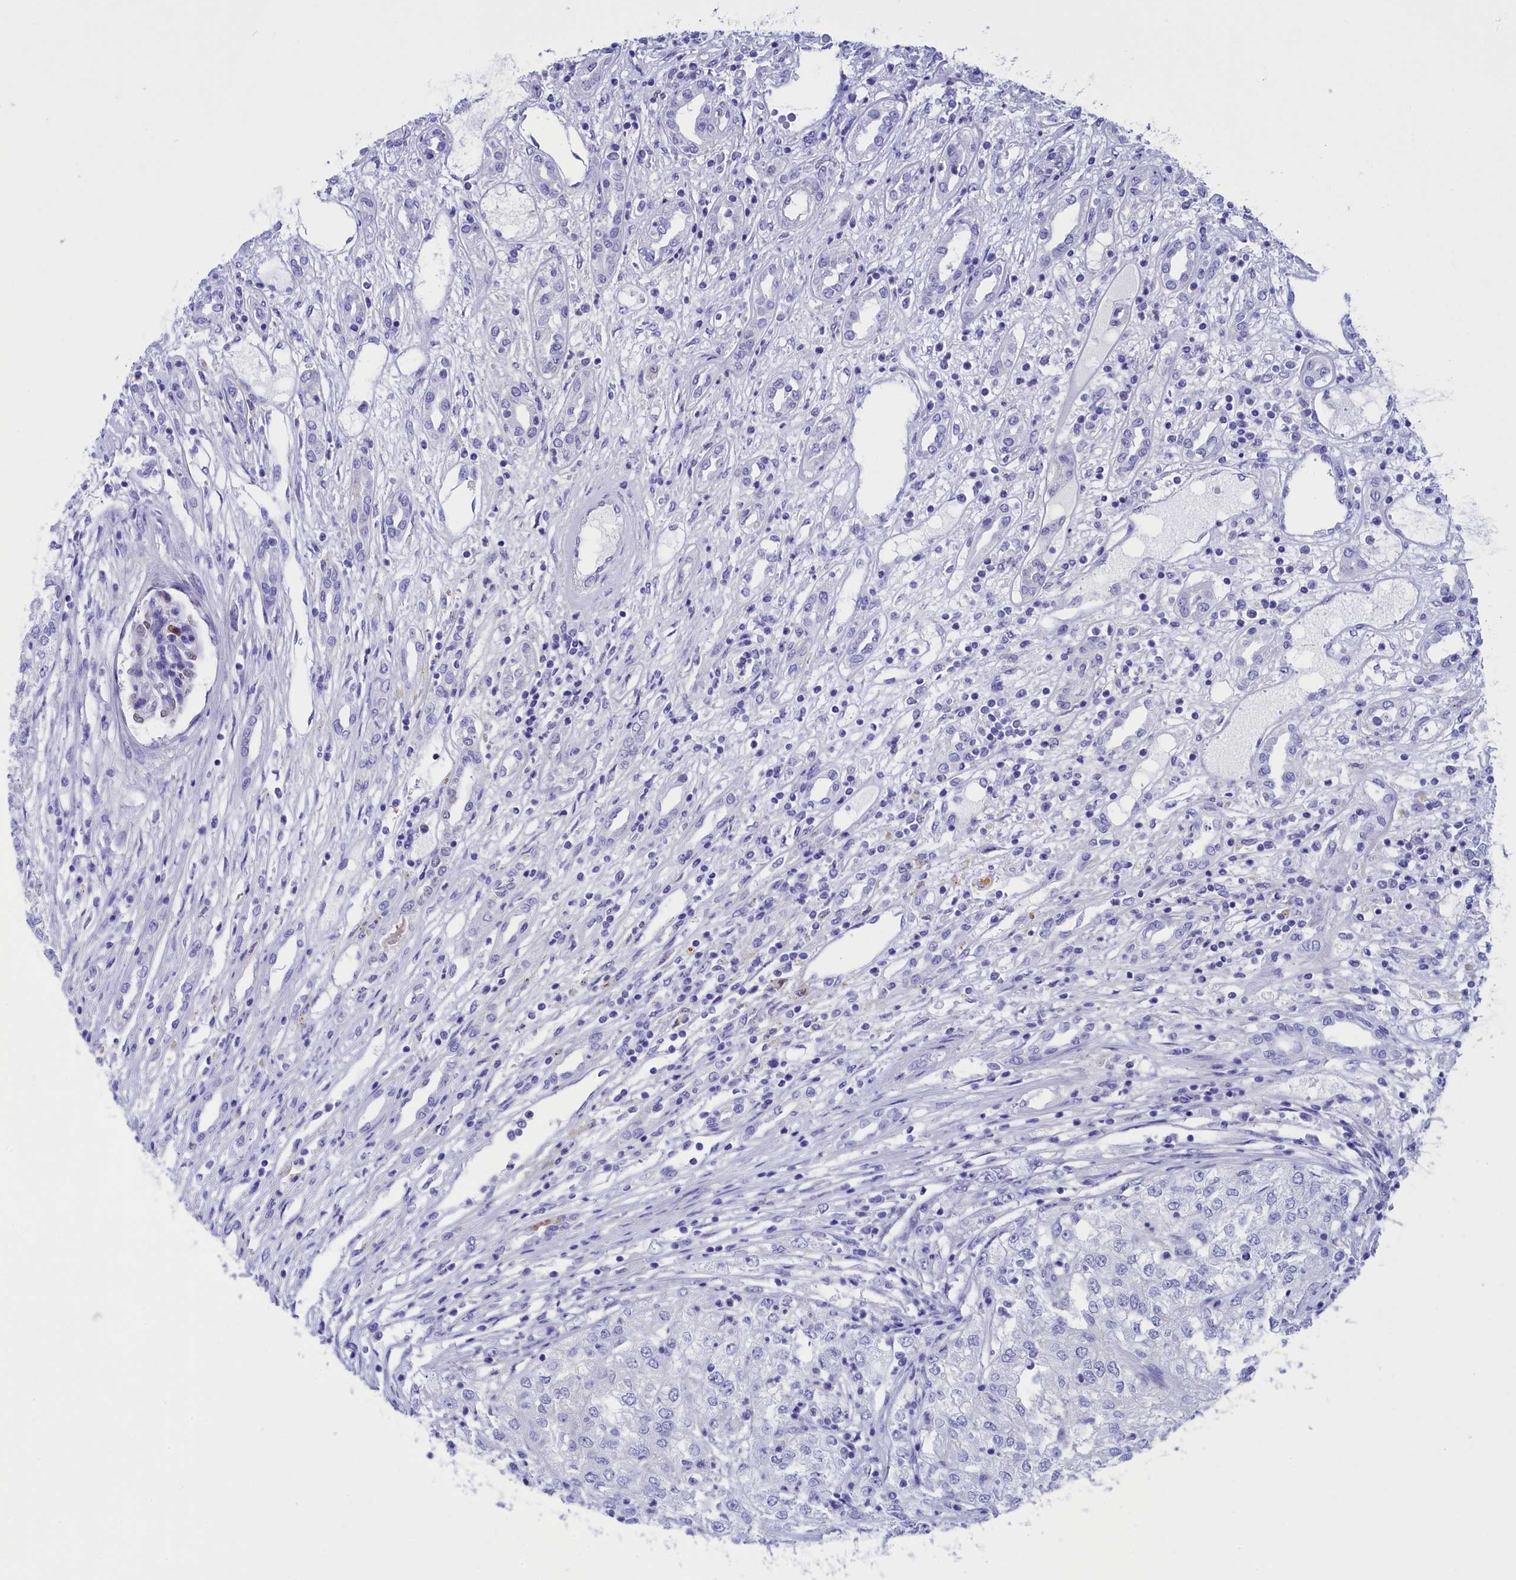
{"staining": {"intensity": "negative", "quantity": "none", "location": "none"}, "tissue": "renal cancer", "cell_type": "Tumor cells", "image_type": "cancer", "snomed": [{"axis": "morphology", "description": "Adenocarcinoma, NOS"}, {"axis": "topography", "description": "Kidney"}], "caption": "Human renal adenocarcinoma stained for a protein using IHC shows no expression in tumor cells.", "gene": "VPS35L", "patient": {"sex": "female", "age": 54}}